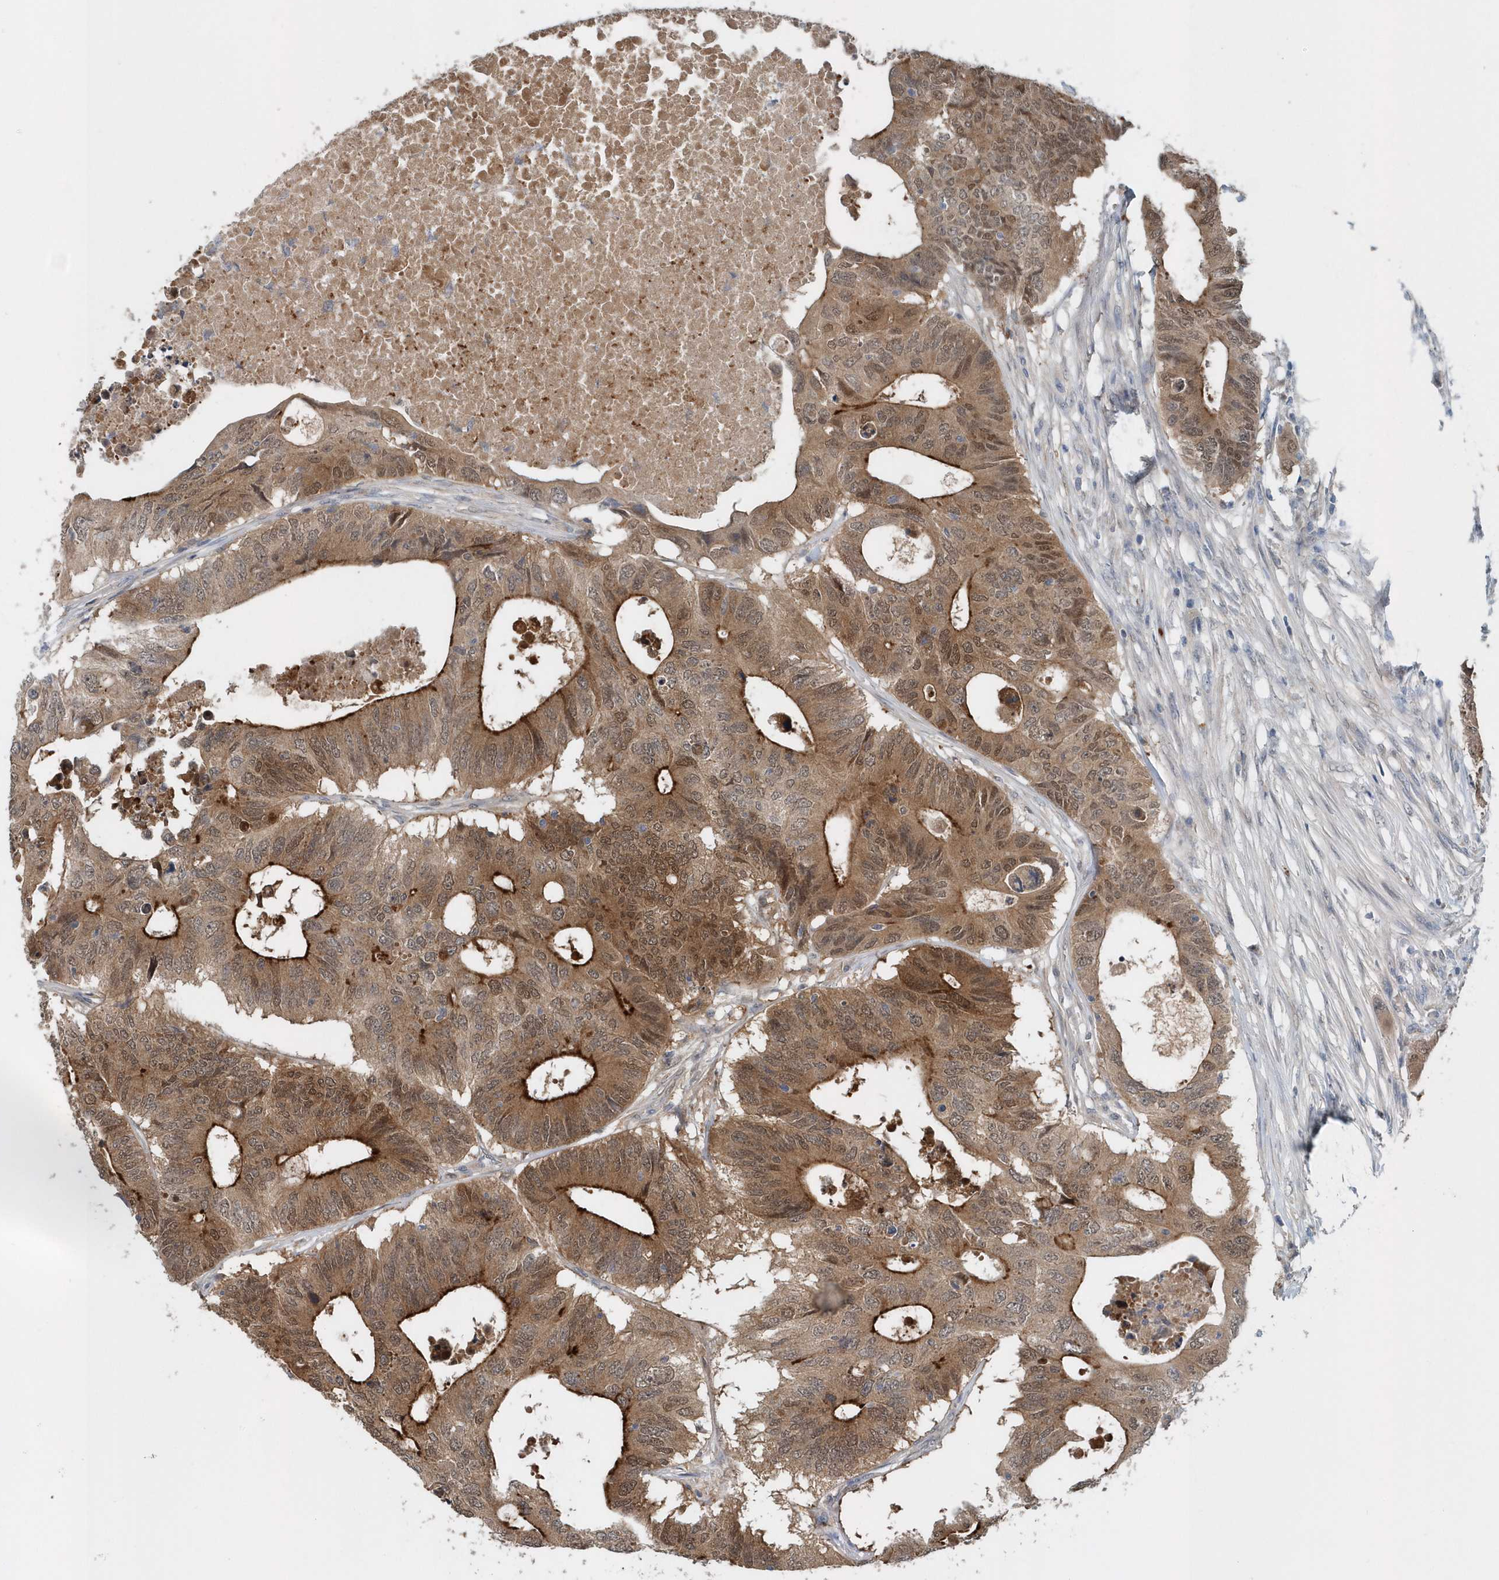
{"staining": {"intensity": "strong", "quantity": ">75%", "location": "cytoplasmic/membranous,nuclear"}, "tissue": "colorectal cancer", "cell_type": "Tumor cells", "image_type": "cancer", "snomed": [{"axis": "morphology", "description": "Adenocarcinoma, NOS"}, {"axis": "topography", "description": "Colon"}], "caption": "Colorectal cancer stained with immunohistochemistry (IHC) shows strong cytoplasmic/membranous and nuclear staining in approximately >75% of tumor cells. The protein of interest is stained brown, and the nuclei are stained in blue (DAB (3,3'-diaminobenzidine) IHC with brightfield microscopy, high magnification).", "gene": "PFN2", "patient": {"sex": "male", "age": 71}}